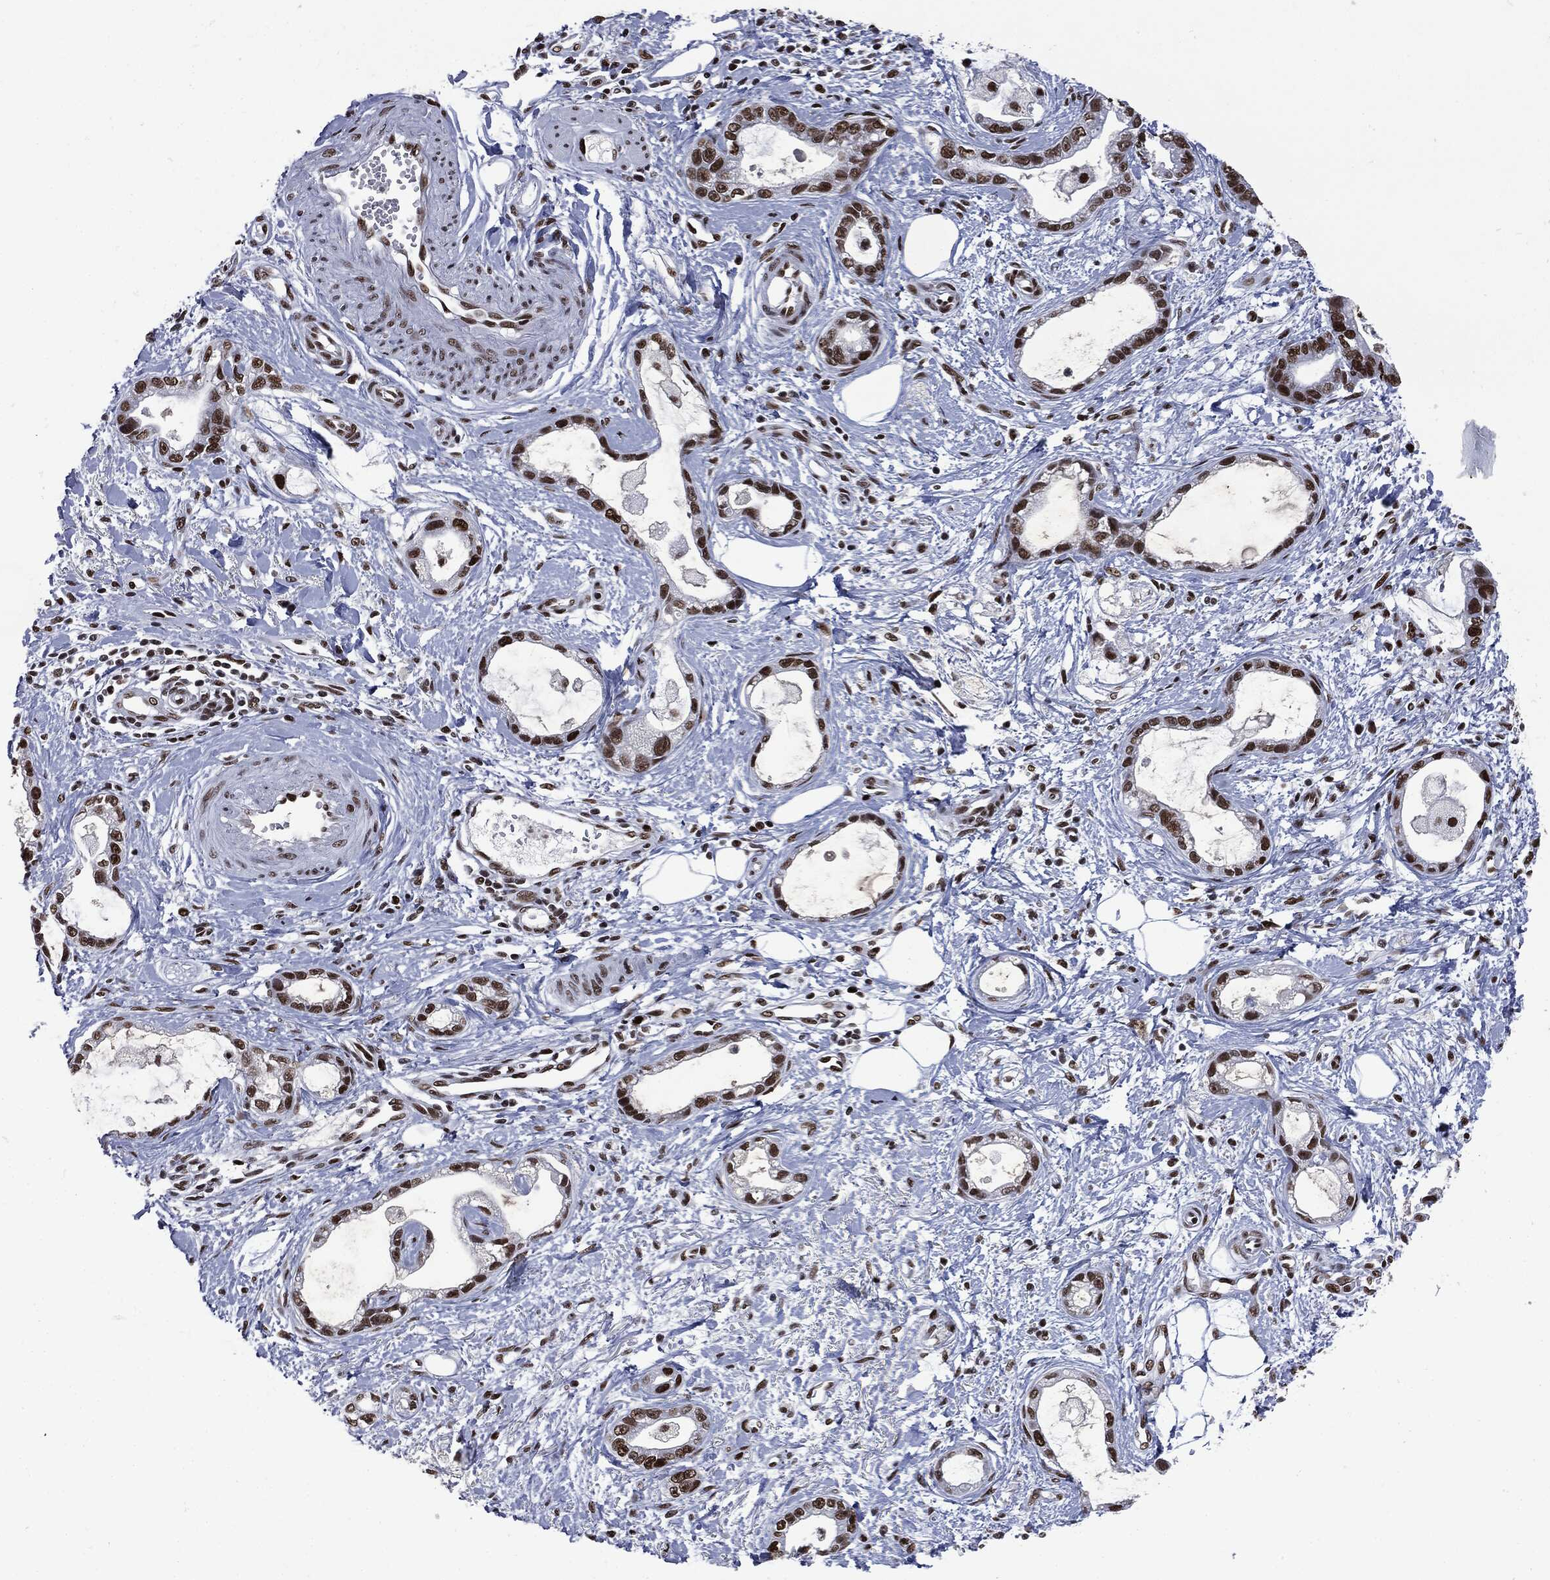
{"staining": {"intensity": "strong", "quantity": ">75%", "location": "nuclear"}, "tissue": "stomach cancer", "cell_type": "Tumor cells", "image_type": "cancer", "snomed": [{"axis": "morphology", "description": "Adenocarcinoma, NOS"}, {"axis": "topography", "description": "Stomach"}], "caption": "Adenocarcinoma (stomach) stained for a protein (brown) displays strong nuclear positive staining in approximately >75% of tumor cells.", "gene": "MSH2", "patient": {"sex": "male", "age": 55}}